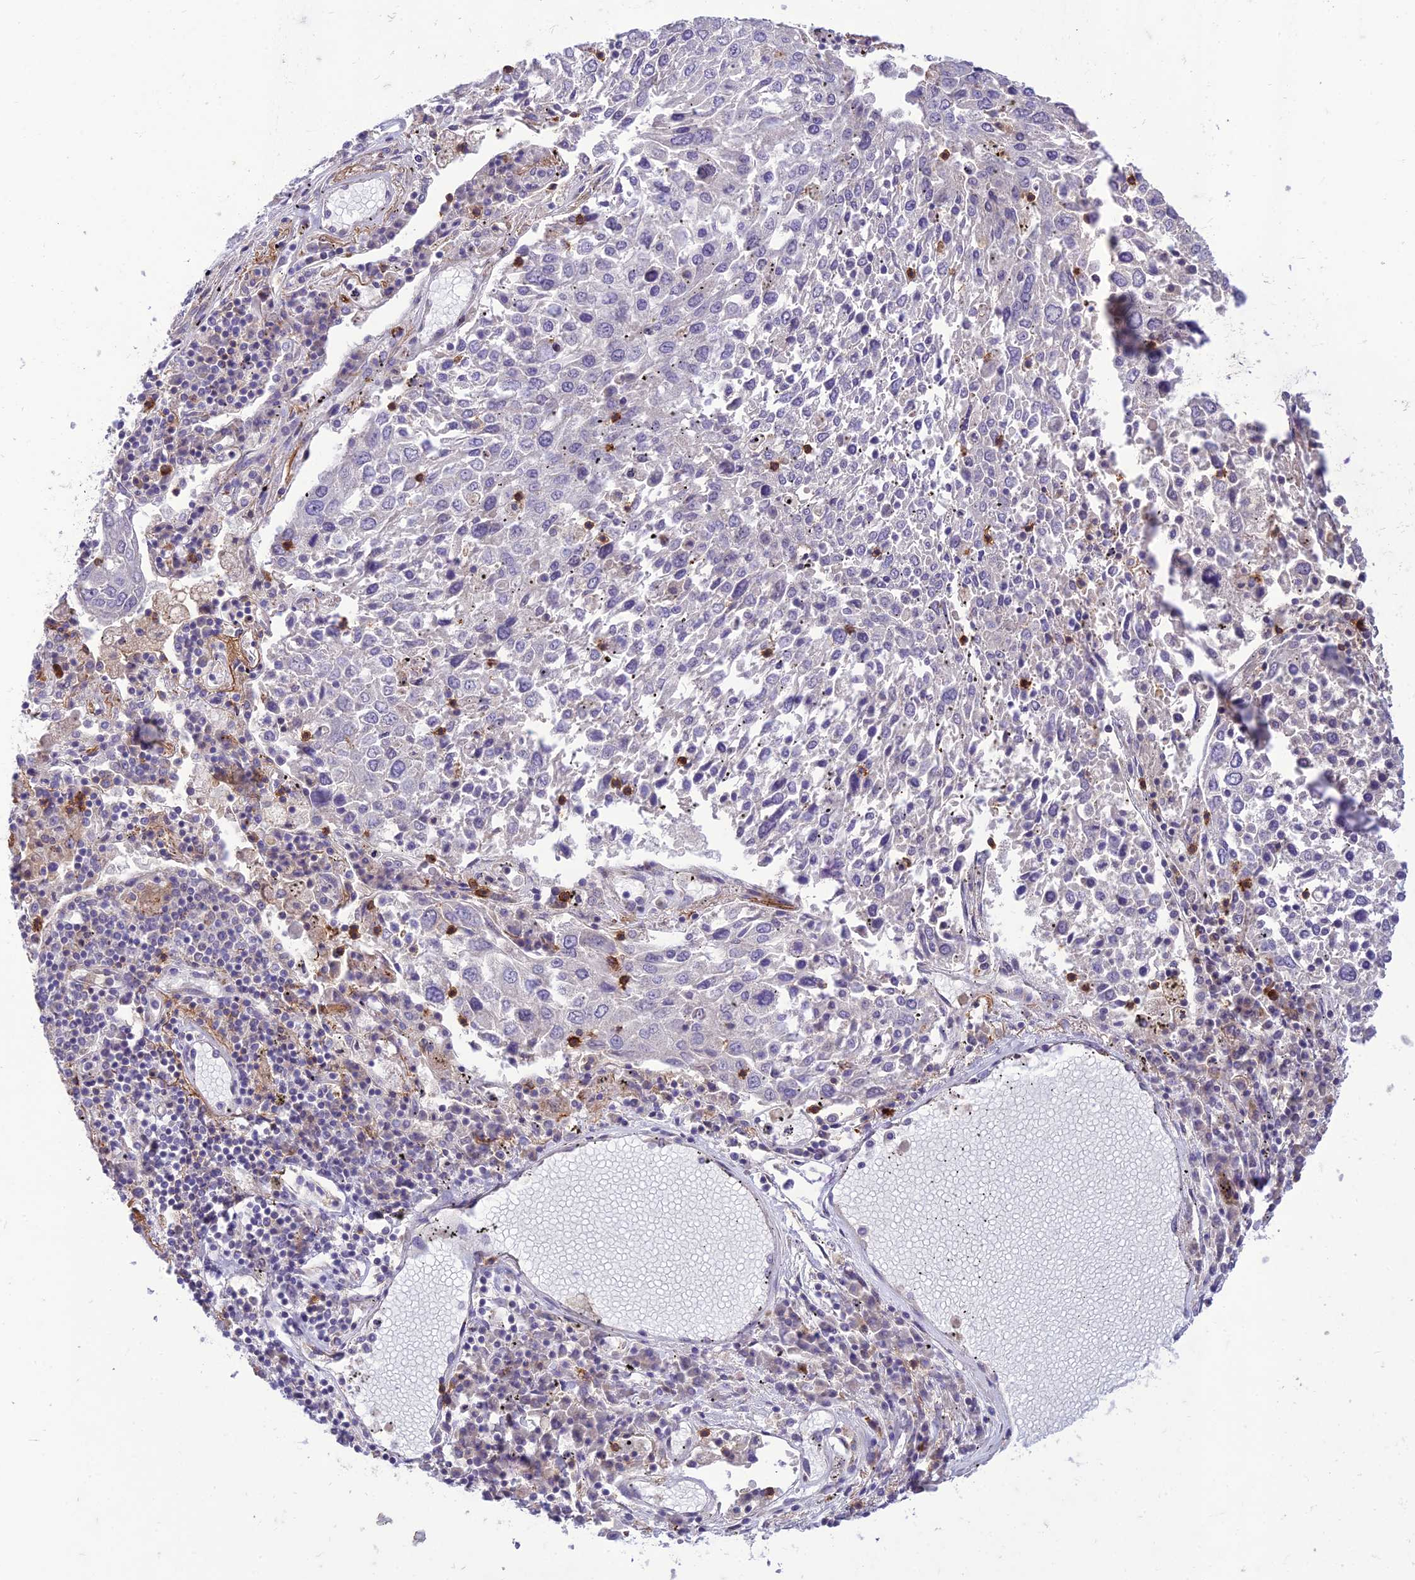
{"staining": {"intensity": "negative", "quantity": "none", "location": "none"}, "tissue": "lung cancer", "cell_type": "Tumor cells", "image_type": "cancer", "snomed": [{"axis": "morphology", "description": "Squamous cell carcinoma, NOS"}, {"axis": "topography", "description": "Lung"}], "caption": "Immunohistochemical staining of human squamous cell carcinoma (lung) displays no significant positivity in tumor cells.", "gene": "ITGAE", "patient": {"sex": "male", "age": 65}}